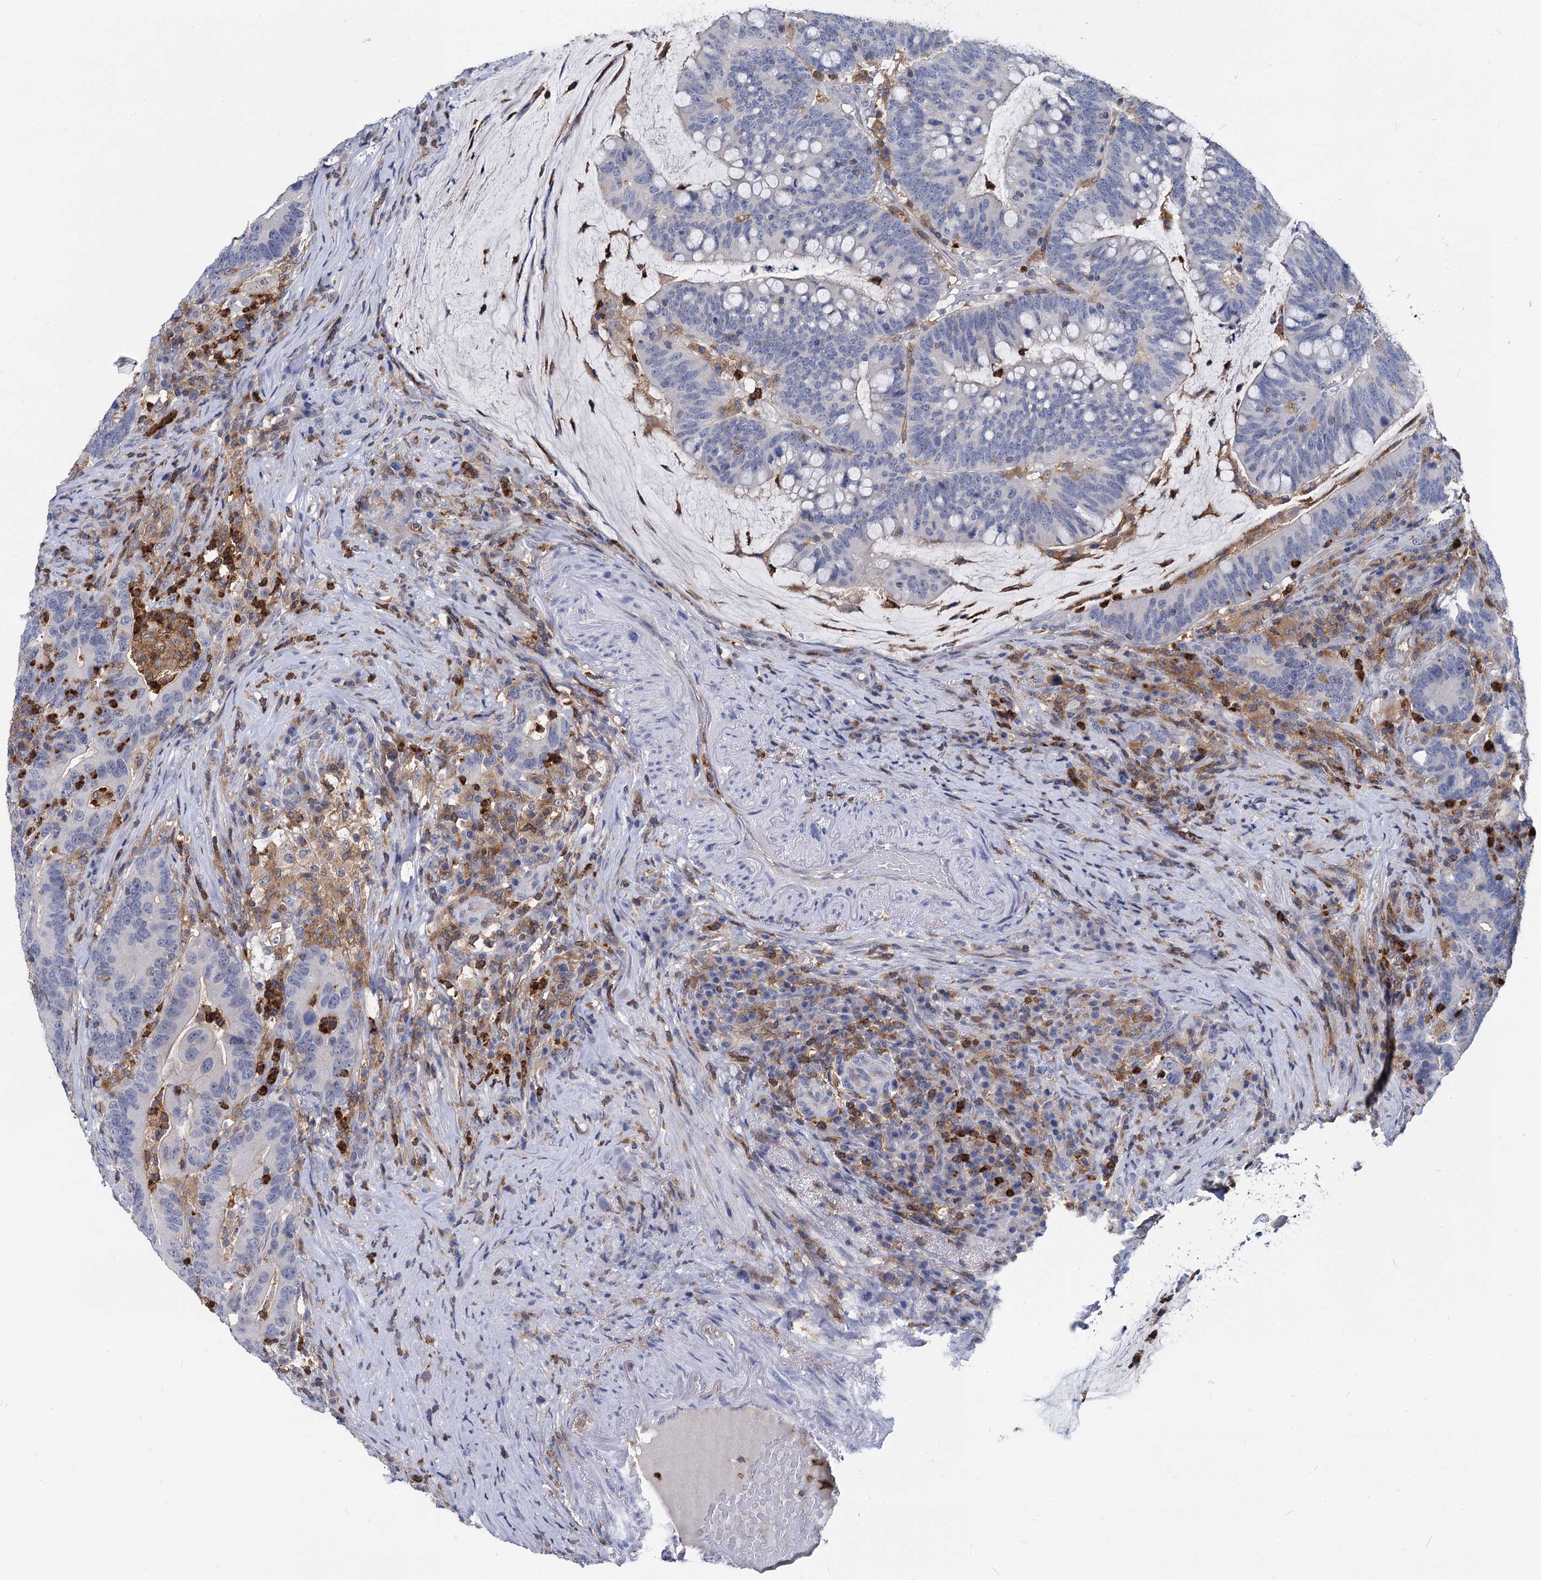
{"staining": {"intensity": "negative", "quantity": "none", "location": "none"}, "tissue": "colorectal cancer", "cell_type": "Tumor cells", "image_type": "cancer", "snomed": [{"axis": "morphology", "description": "Adenocarcinoma, NOS"}, {"axis": "topography", "description": "Colon"}], "caption": "Tumor cells show no significant protein expression in colorectal cancer.", "gene": "RHOG", "patient": {"sex": "female", "age": 66}}